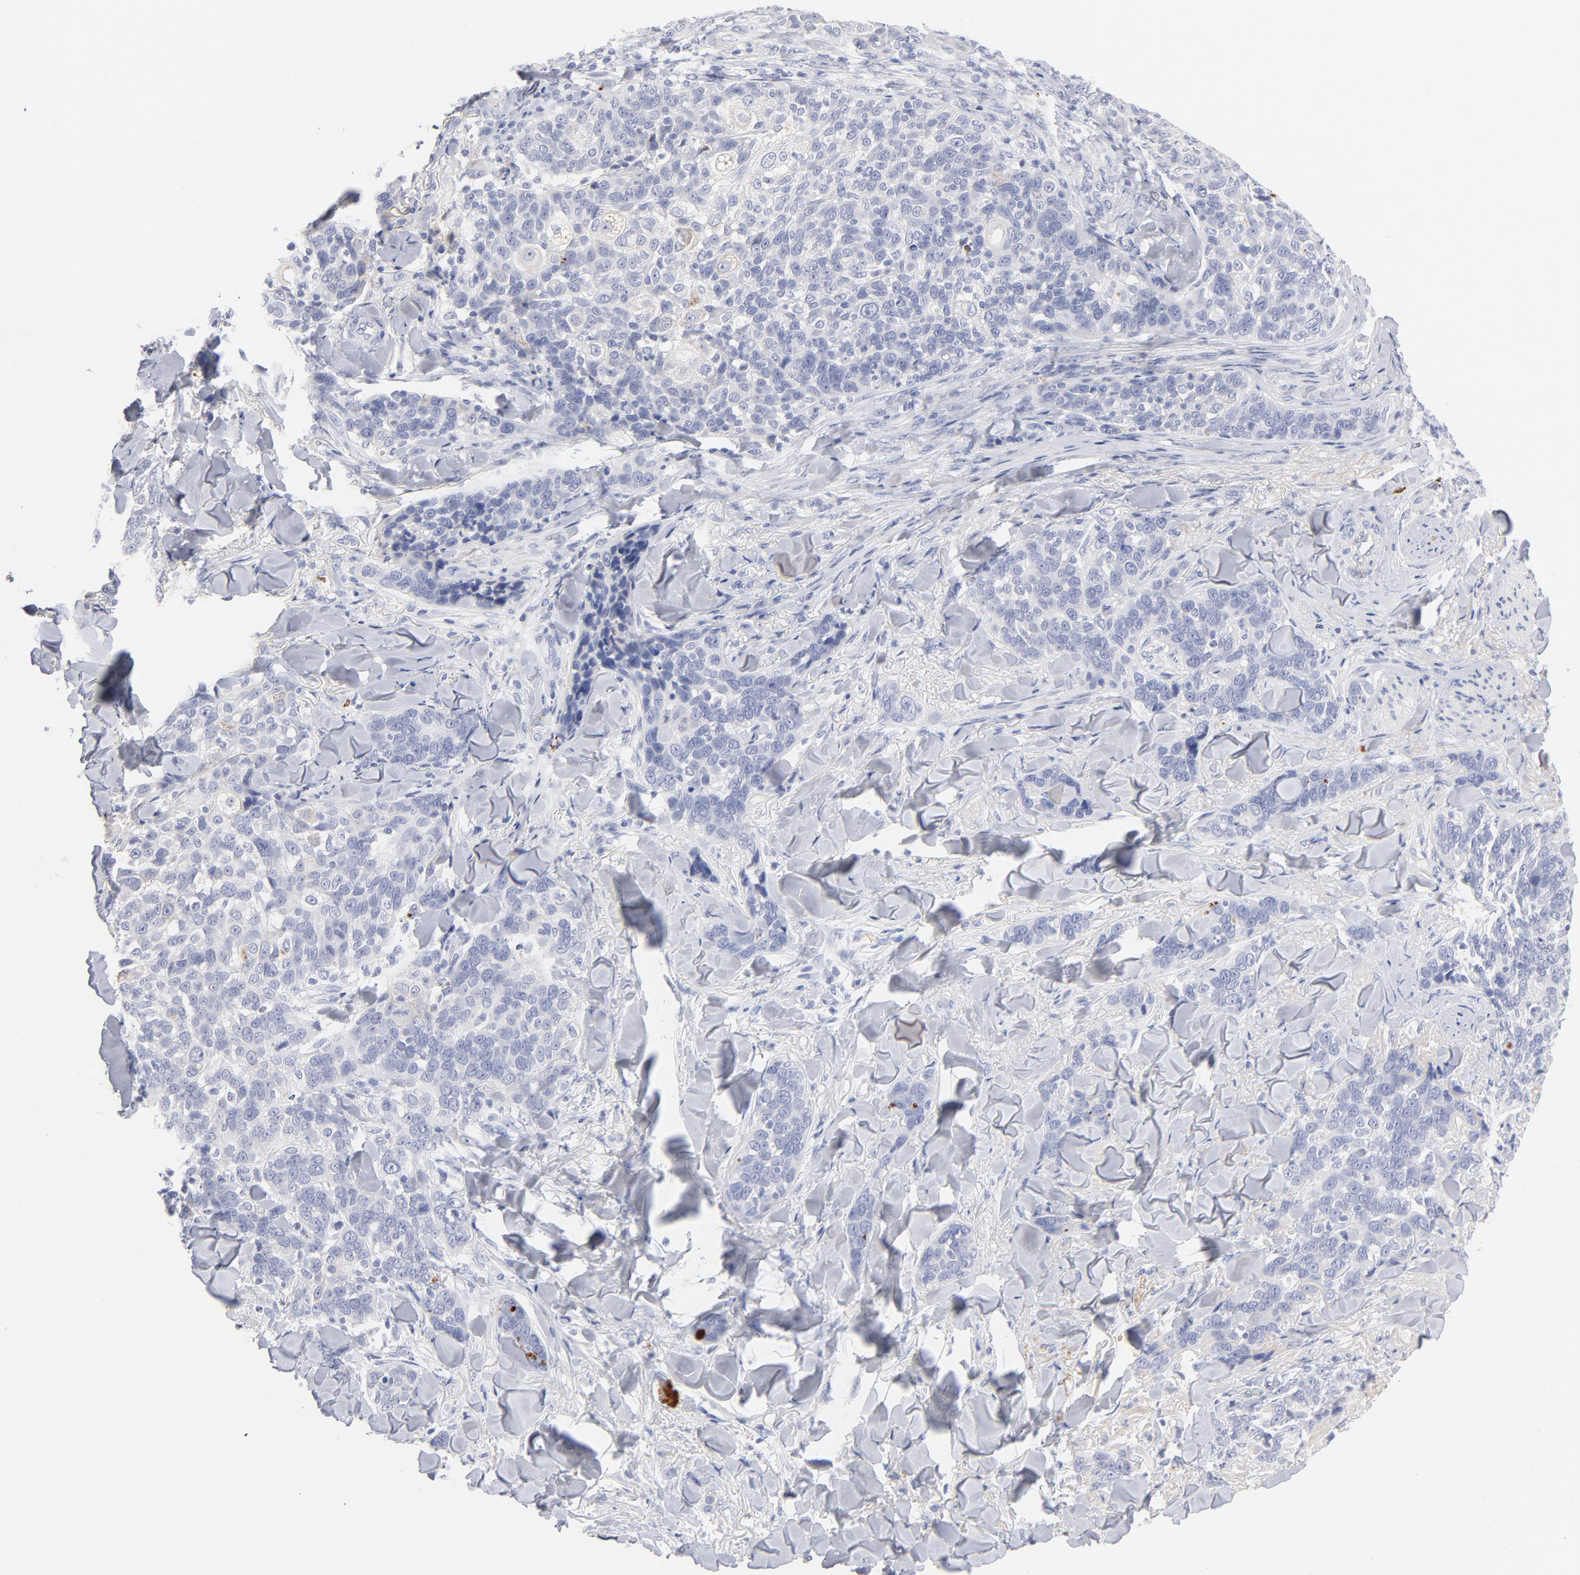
{"staining": {"intensity": "negative", "quantity": "none", "location": "none"}, "tissue": "skin cancer", "cell_type": "Tumor cells", "image_type": "cancer", "snomed": [{"axis": "morphology", "description": "Normal tissue, NOS"}, {"axis": "morphology", "description": "Squamous cell carcinoma, NOS"}, {"axis": "topography", "description": "Skin"}], "caption": "Immunohistochemistry of skin cancer shows no staining in tumor cells.", "gene": "PLAT", "patient": {"sex": "female", "age": 83}}